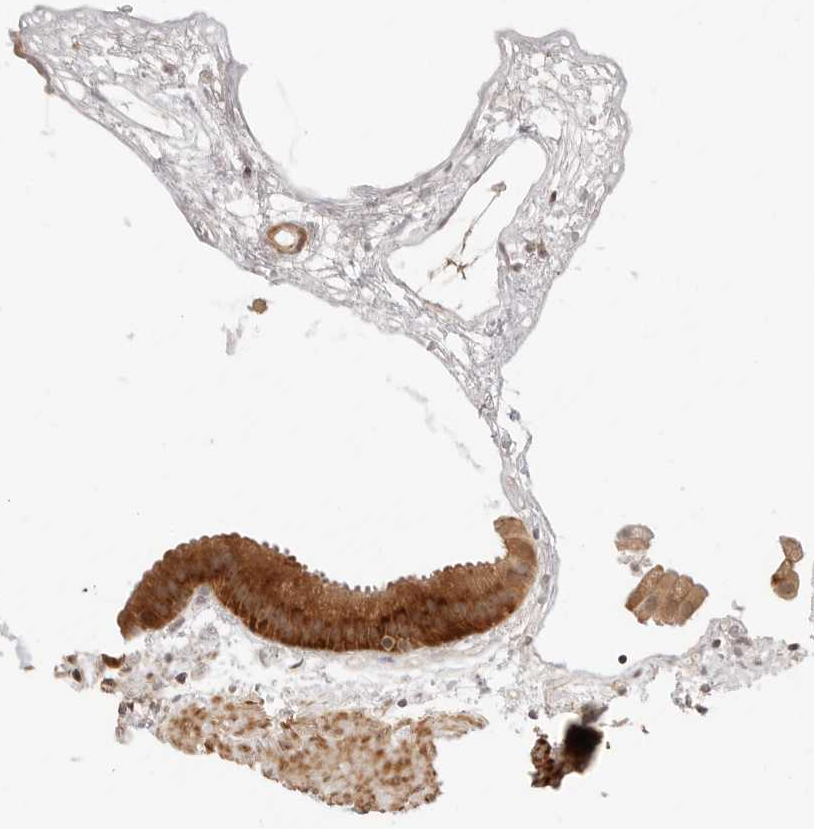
{"staining": {"intensity": "strong", "quantity": ">75%", "location": "cytoplasmic/membranous,nuclear"}, "tissue": "gallbladder", "cell_type": "Glandular cells", "image_type": "normal", "snomed": [{"axis": "morphology", "description": "Normal tissue, NOS"}, {"axis": "topography", "description": "Gallbladder"}], "caption": "Immunohistochemistry (IHC) histopathology image of normal gallbladder: gallbladder stained using IHC displays high levels of strong protein expression localized specifically in the cytoplasmic/membranous,nuclear of glandular cells, appearing as a cytoplasmic/membranous,nuclear brown color.", "gene": "GEM", "patient": {"sex": "female", "age": 64}}